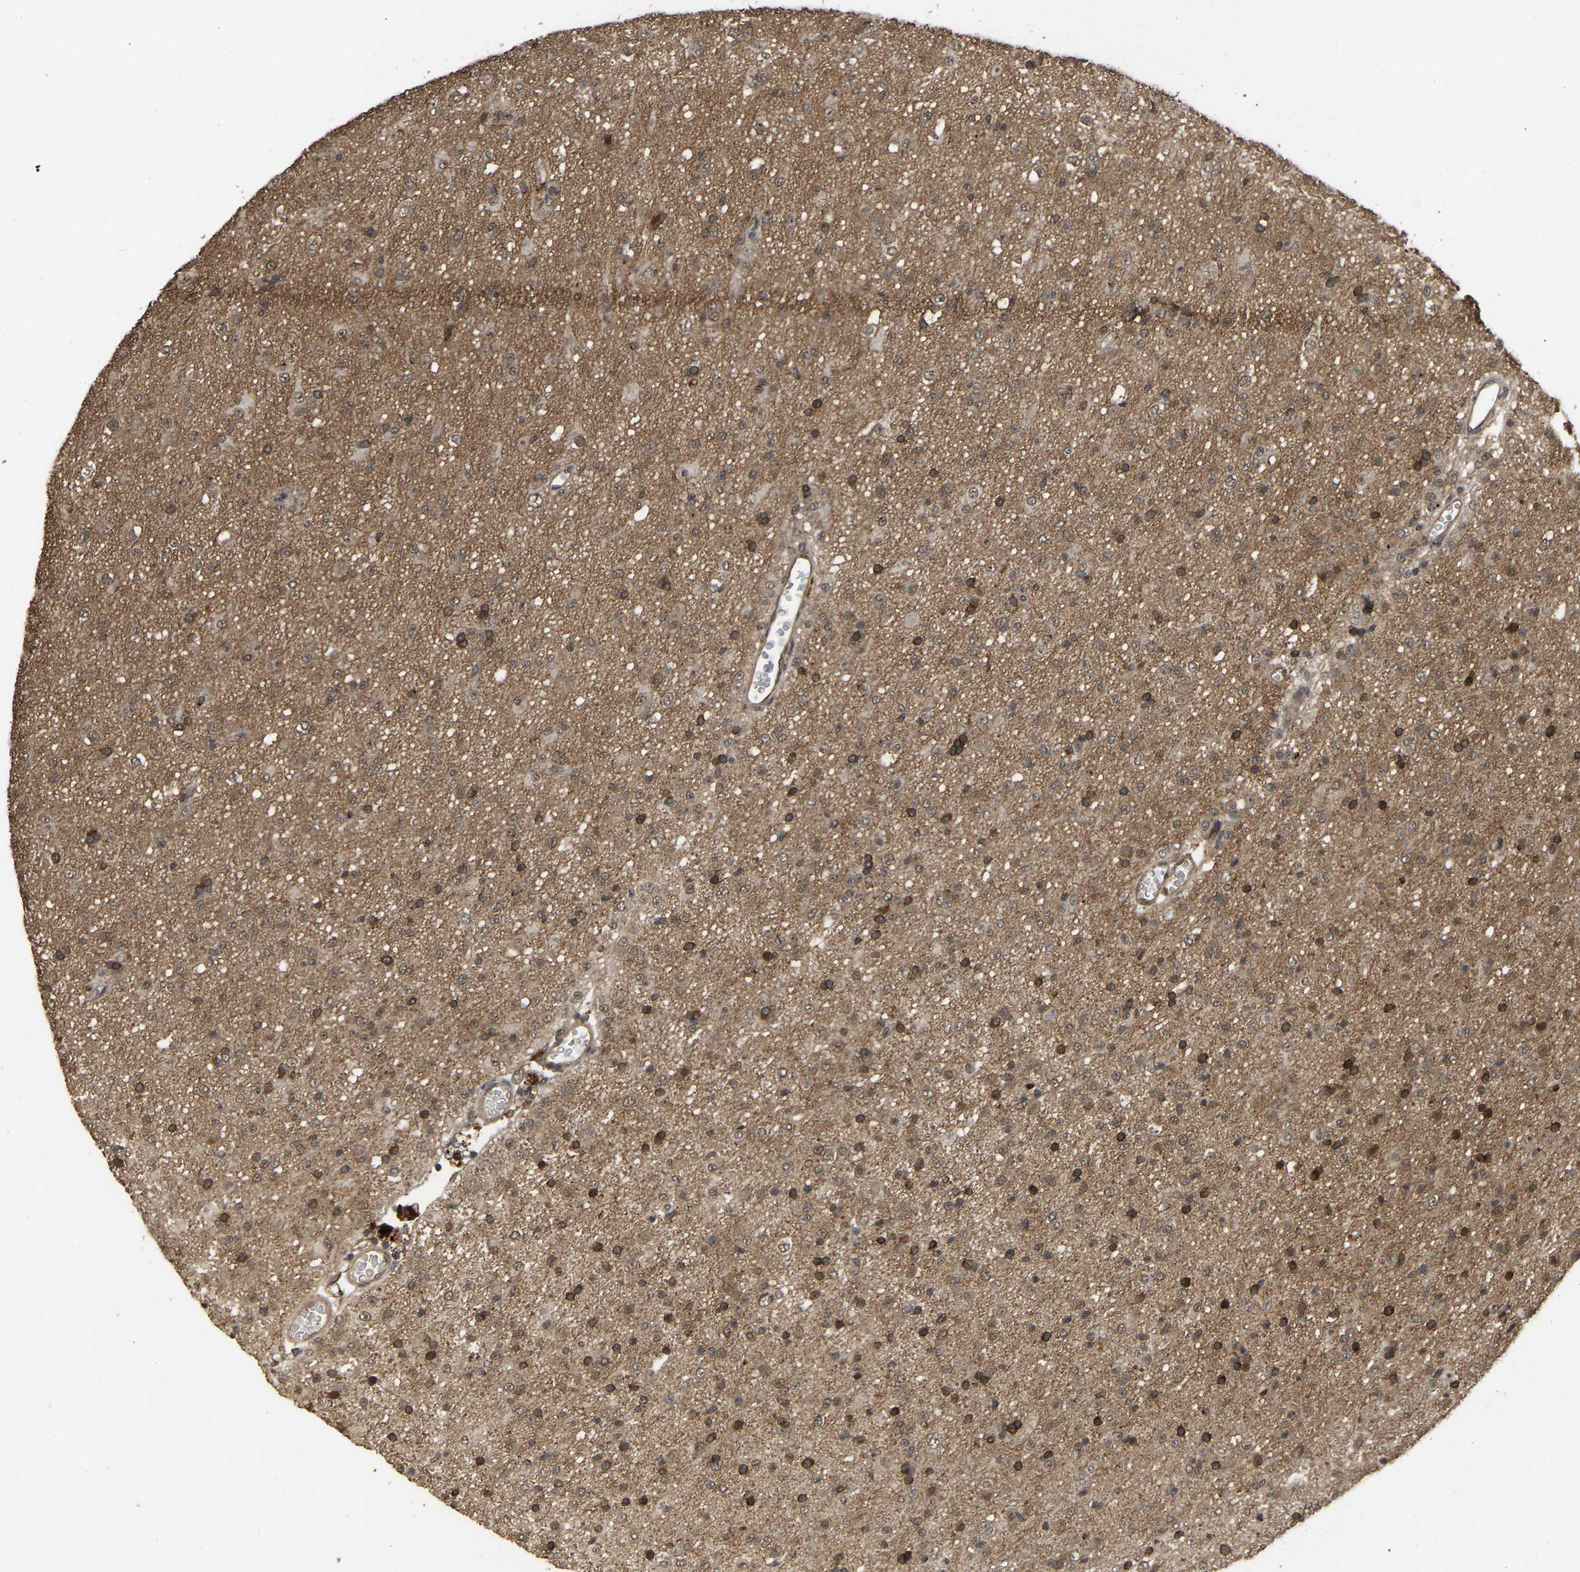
{"staining": {"intensity": "moderate", "quantity": ">75%", "location": "cytoplasmic/membranous"}, "tissue": "glioma", "cell_type": "Tumor cells", "image_type": "cancer", "snomed": [{"axis": "morphology", "description": "Glioma, malignant, Low grade"}, {"axis": "topography", "description": "Brain"}], "caption": "Immunohistochemistry photomicrograph of neoplastic tissue: human glioma stained using immunohistochemistry exhibits medium levels of moderate protein expression localized specifically in the cytoplasmic/membranous of tumor cells, appearing as a cytoplasmic/membranous brown color.", "gene": "ARHGAP23", "patient": {"sex": "male", "age": 65}}